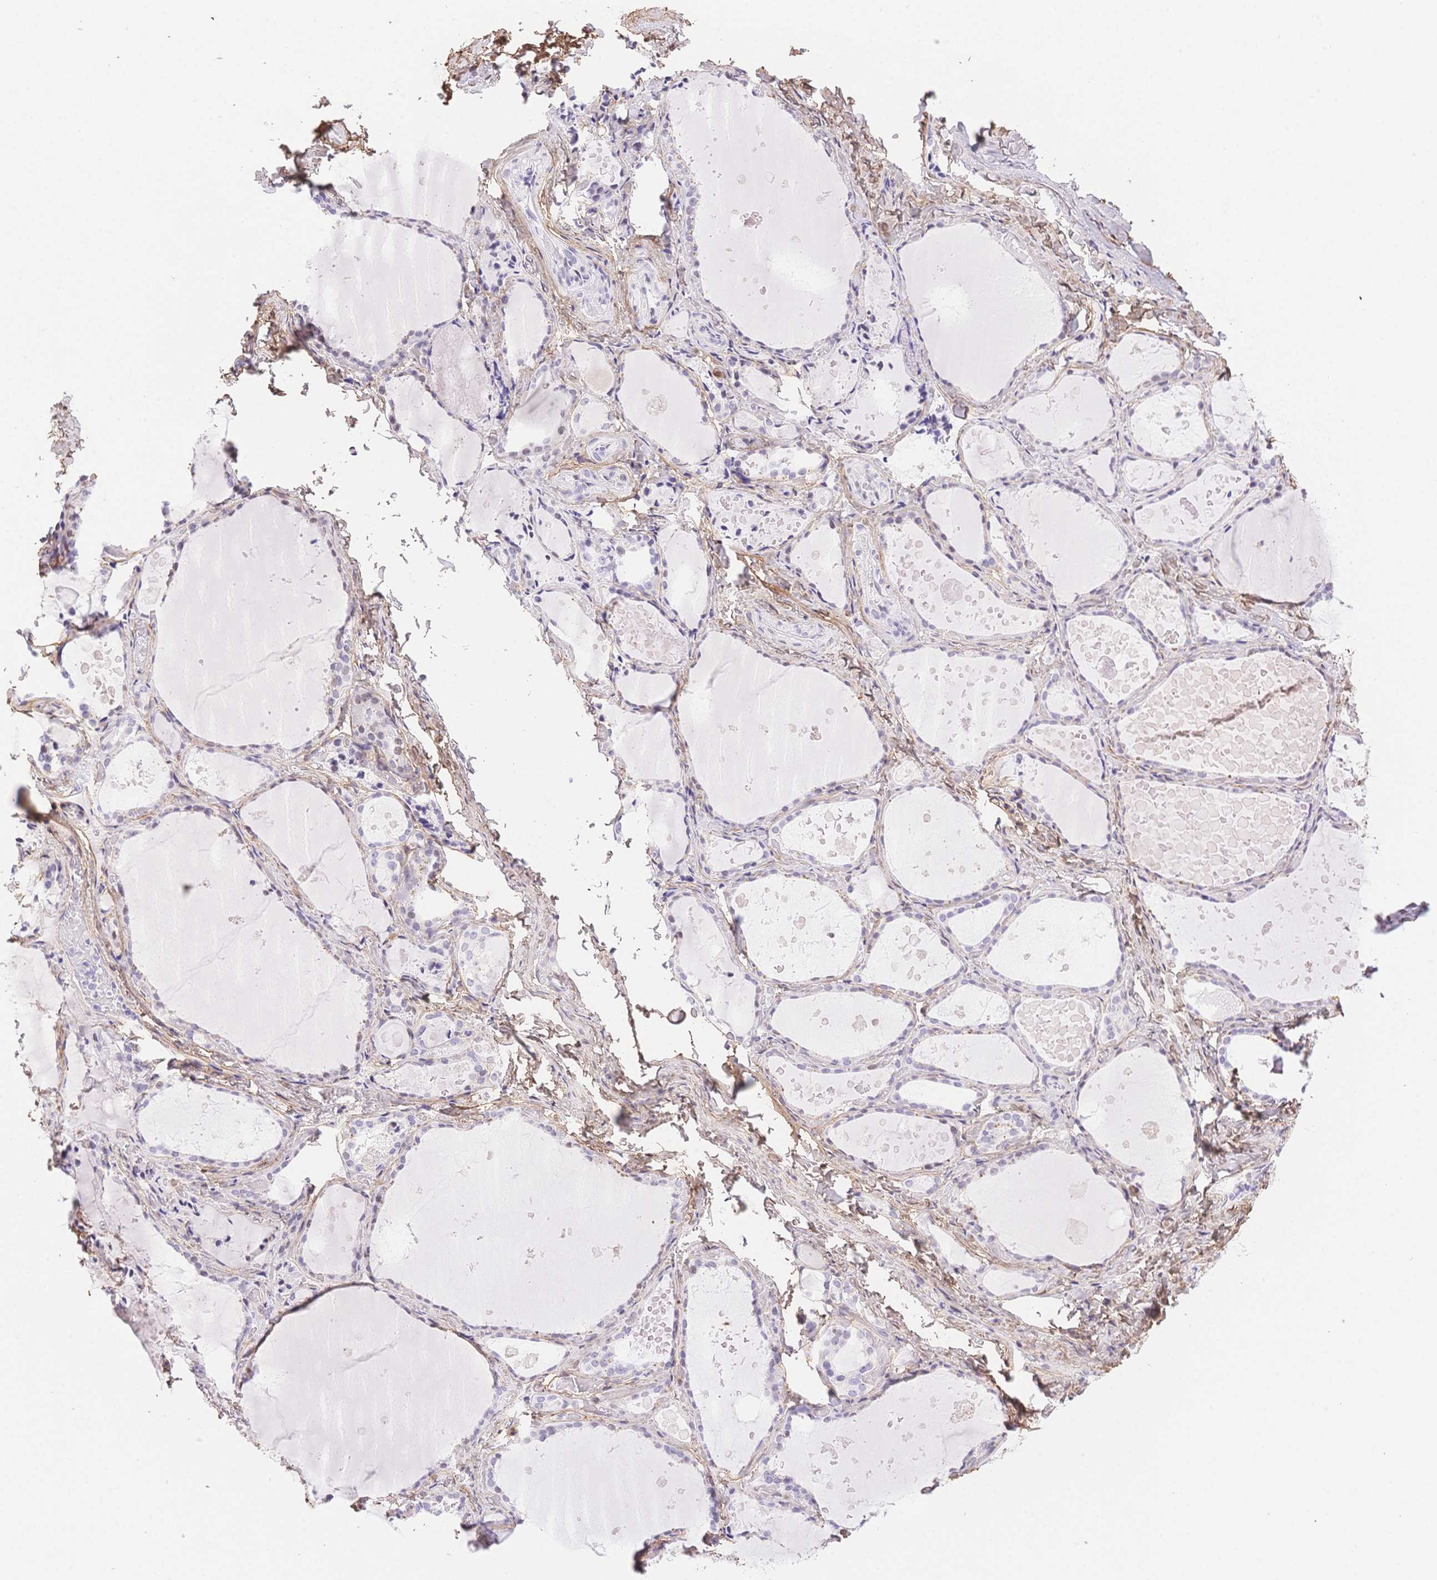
{"staining": {"intensity": "moderate", "quantity": "<25%", "location": "nuclear"}, "tissue": "thyroid gland", "cell_type": "Glandular cells", "image_type": "normal", "snomed": [{"axis": "morphology", "description": "Normal tissue, NOS"}, {"axis": "topography", "description": "Thyroid gland"}], "caption": "Moderate nuclear protein staining is present in approximately <25% of glandular cells in thyroid gland.", "gene": "PDZD2", "patient": {"sex": "female", "age": 56}}